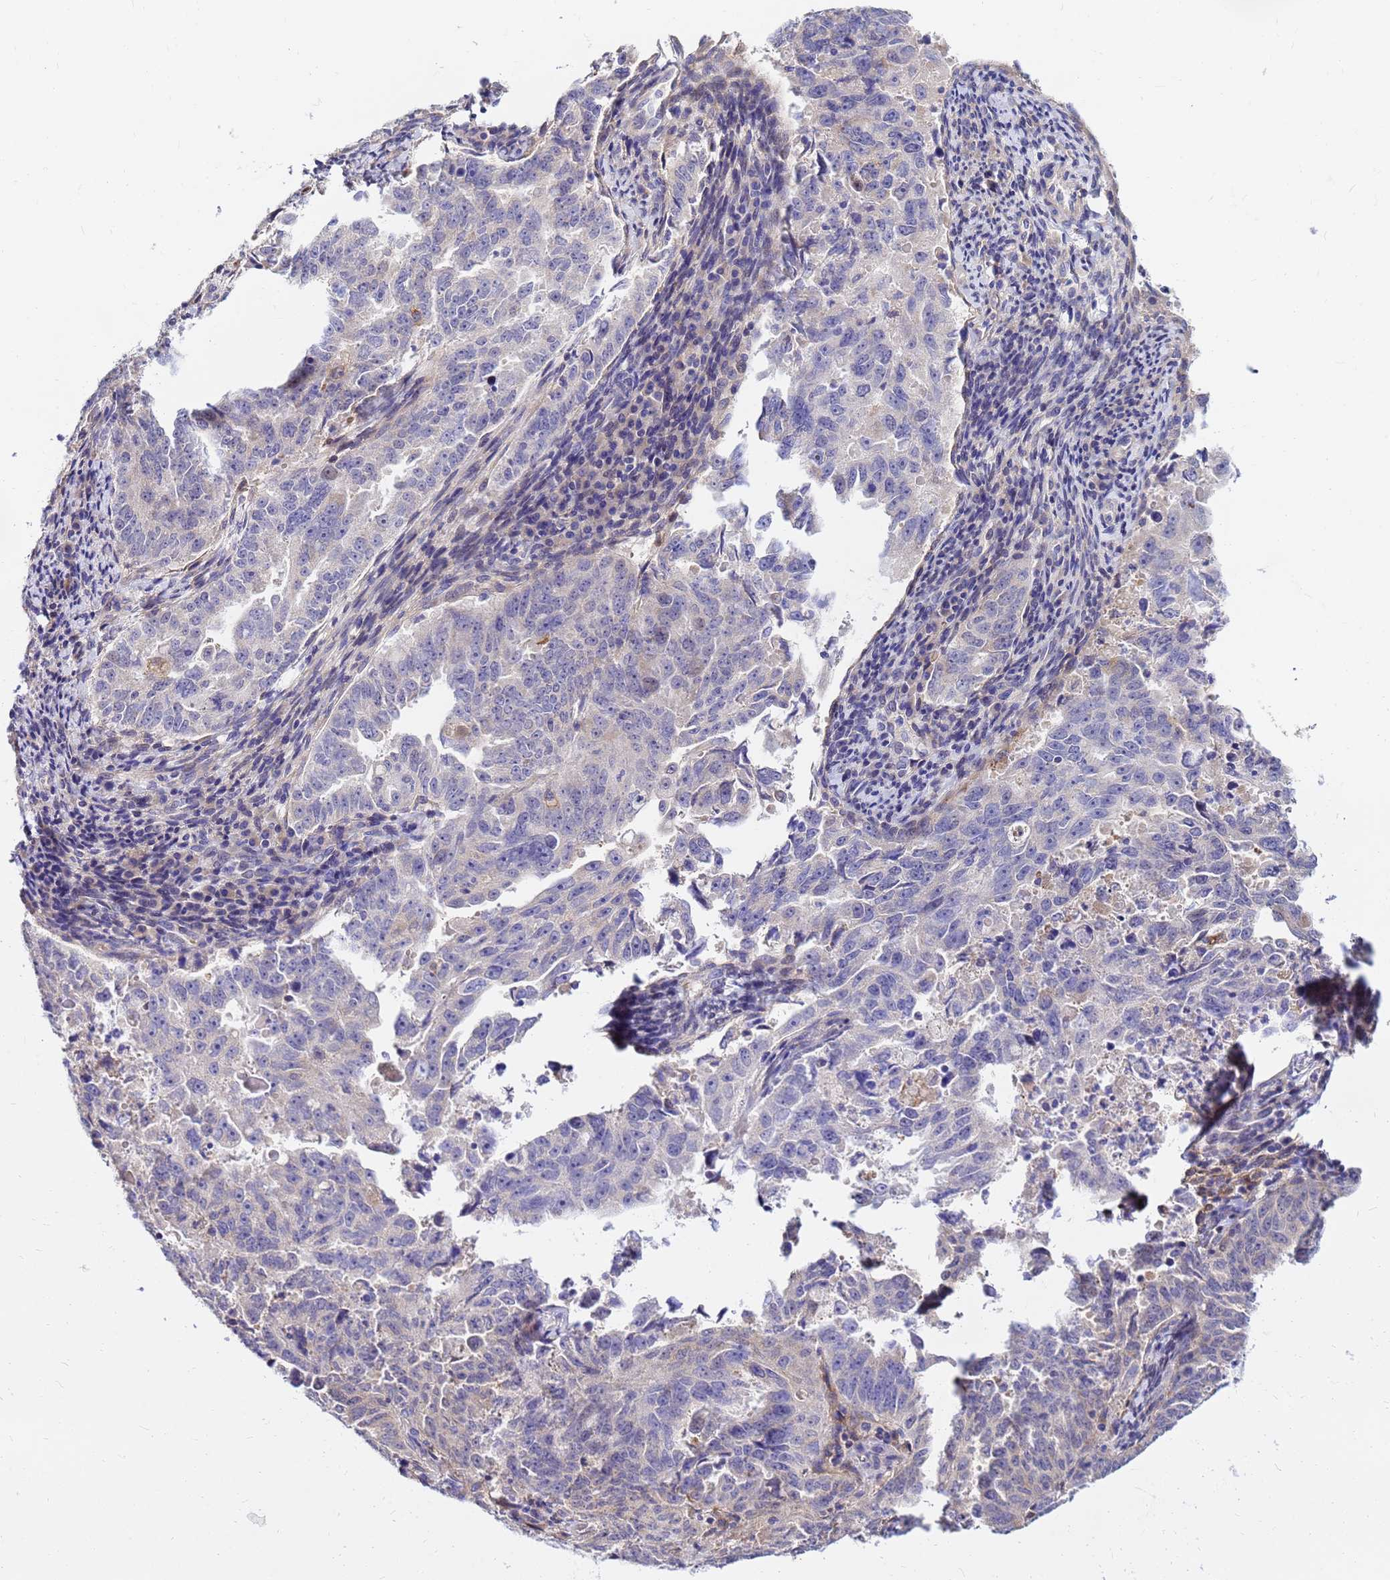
{"staining": {"intensity": "negative", "quantity": "none", "location": "none"}, "tissue": "endometrial cancer", "cell_type": "Tumor cells", "image_type": "cancer", "snomed": [{"axis": "morphology", "description": "Adenocarcinoma, NOS"}, {"axis": "topography", "description": "Endometrium"}], "caption": "Immunohistochemistry (IHC) micrograph of human endometrial adenocarcinoma stained for a protein (brown), which reveals no expression in tumor cells.", "gene": "HERC5", "patient": {"sex": "female", "age": 65}}